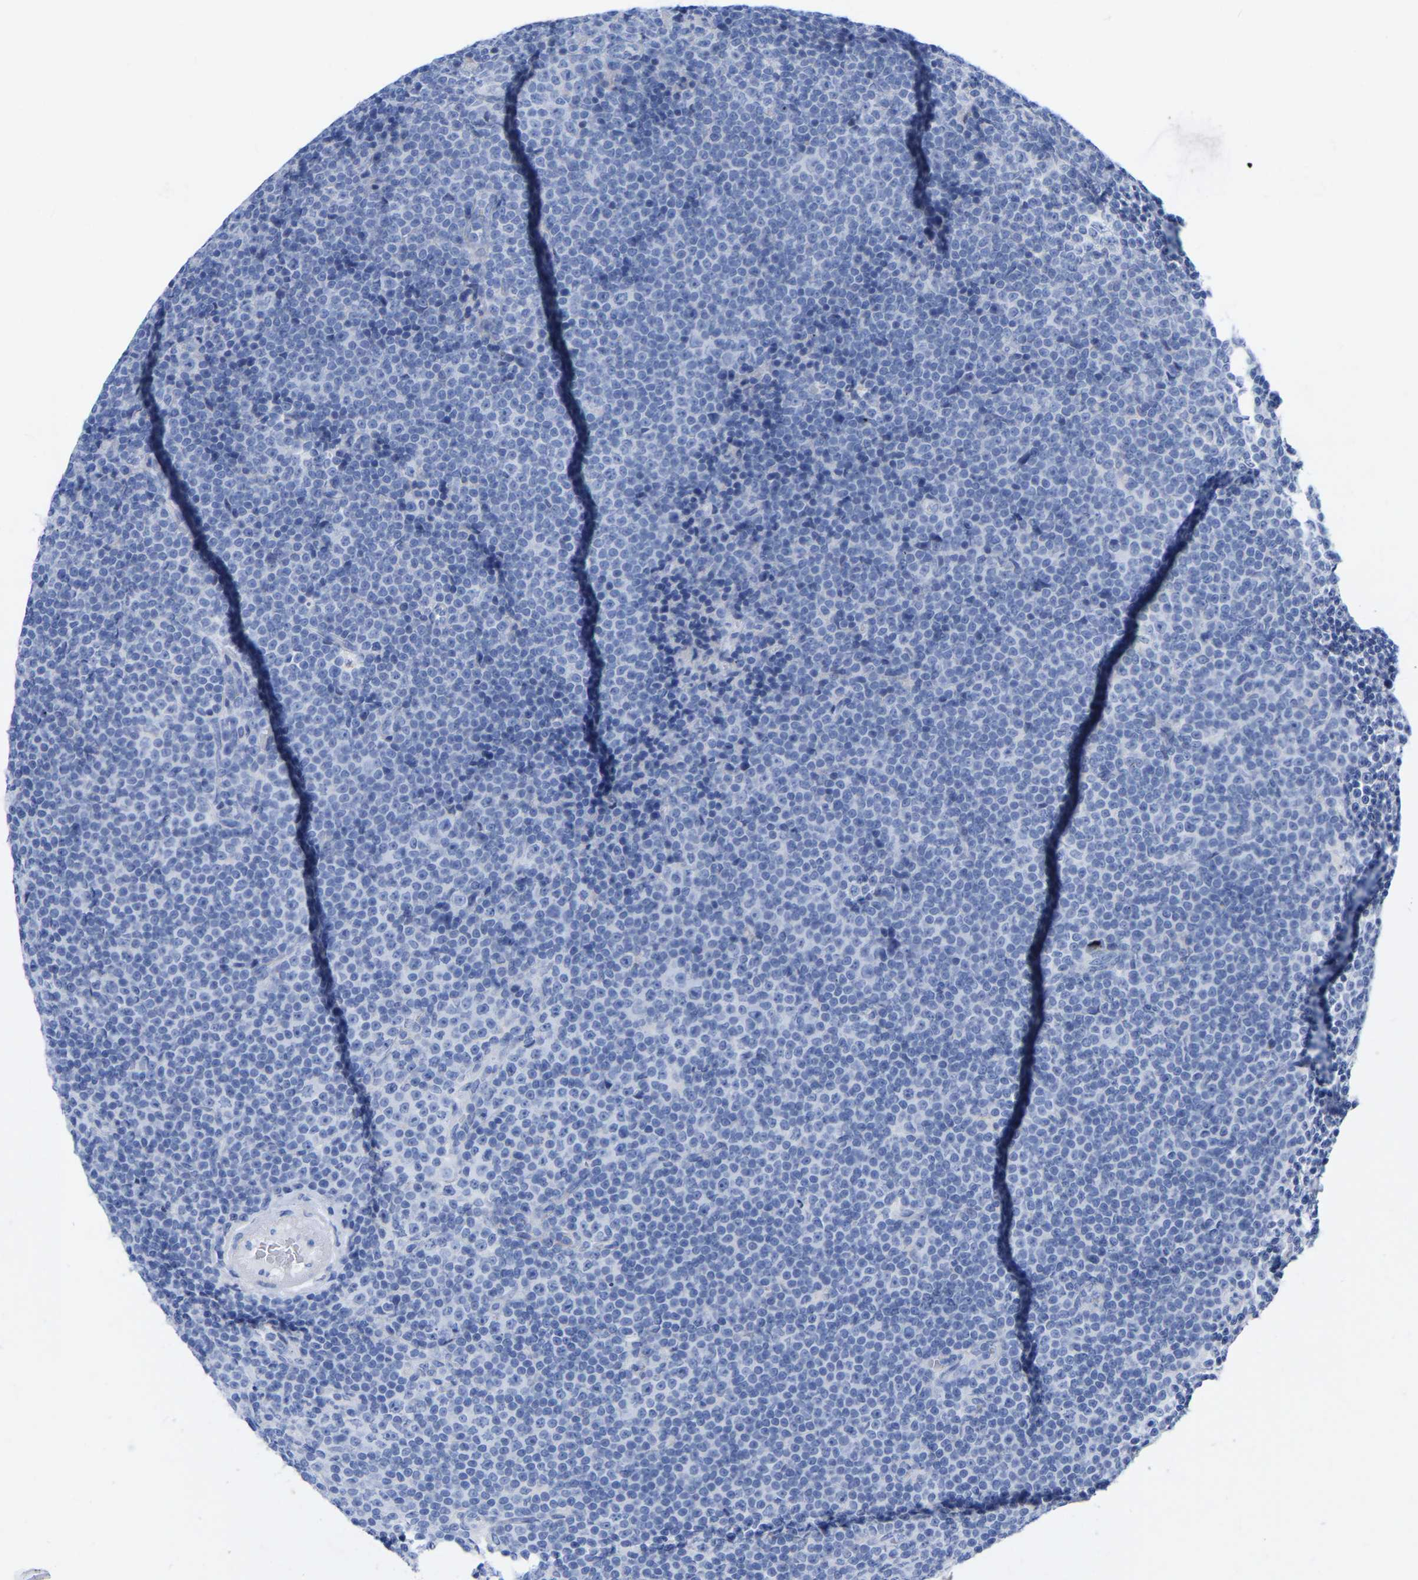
{"staining": {"intensity": "negative", "quantity": "none", "location": "none"}, "tissue": "lymphoma", "cell_type": "Tumor cells", "image_type": "cancer", "snomed": [{"axis": "morphology", "description": "Malignant lymphoma, non-Hodgkin's type, Low grade"}, {"axis": "topography", "description": "Lymph node"}], "caption": "Human lymphoma stained for a protein using immunohistochemistry (IHC) reveals no positivity in tumor cells.", "gene": "STRIP2", "patient": {"sex": "female", "age": 67}}